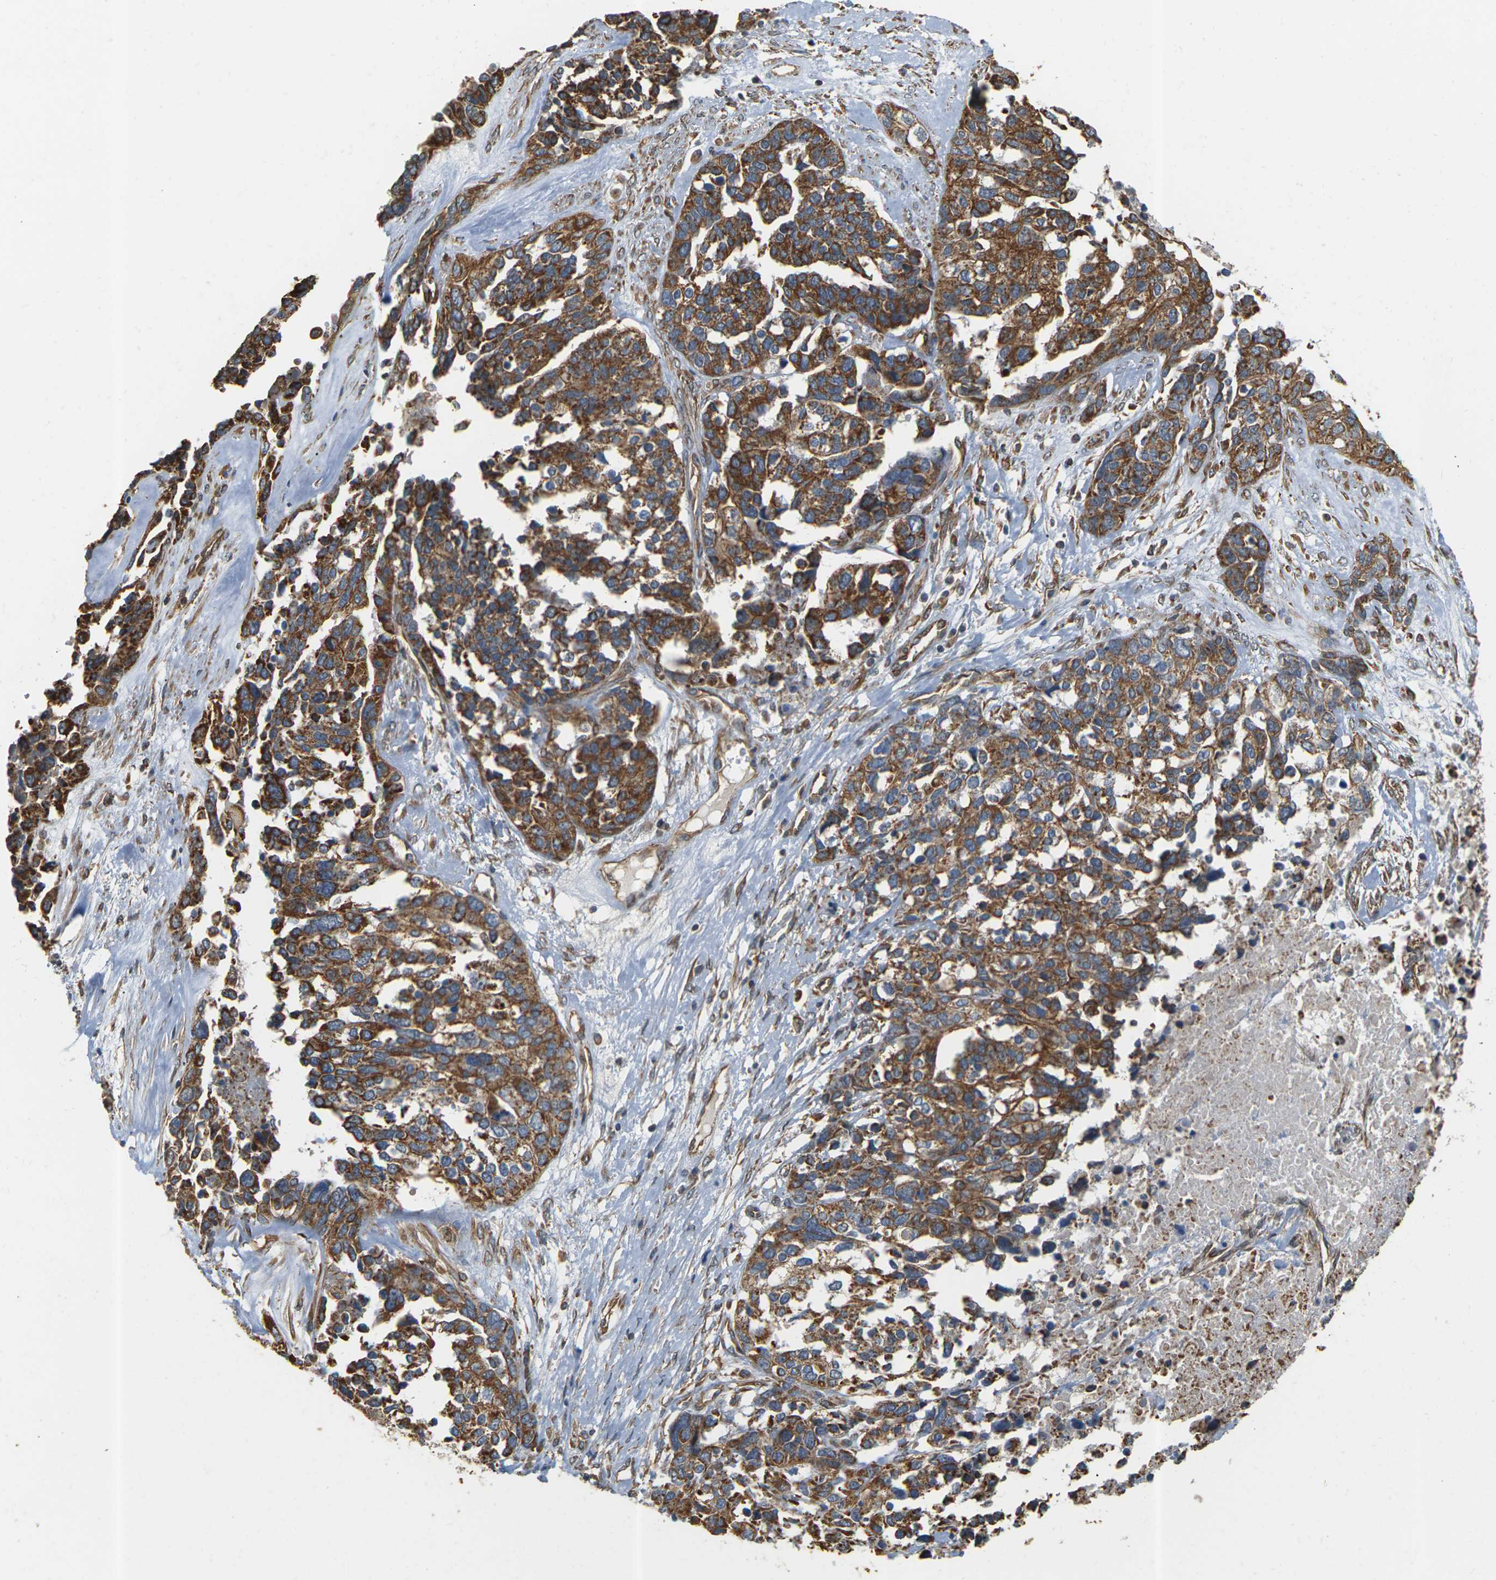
{"staining": {"intensity": "strong", "quantity": ">75%", "location": "cytoplasmic/membranous"}, "tissue": "ovarian cancer", "cell_type": "Tumor cells", "image_type": "cancer", "snomed": [{"axis": "morphology", "description": "Cystadenocarcinoma, serous, NOS"}, {"axis": "topography", "description": "Ovary"}], "caption": "This is an image of immunohistochemistry (IHC) staining of ovarian cancer (serous cystadenocarcinoma), which shows strong expression in the cytoplasmic/membranous of tumor cells.", "gene": "PCDHB4", "patient": {"sex": "female", "age": 44}}